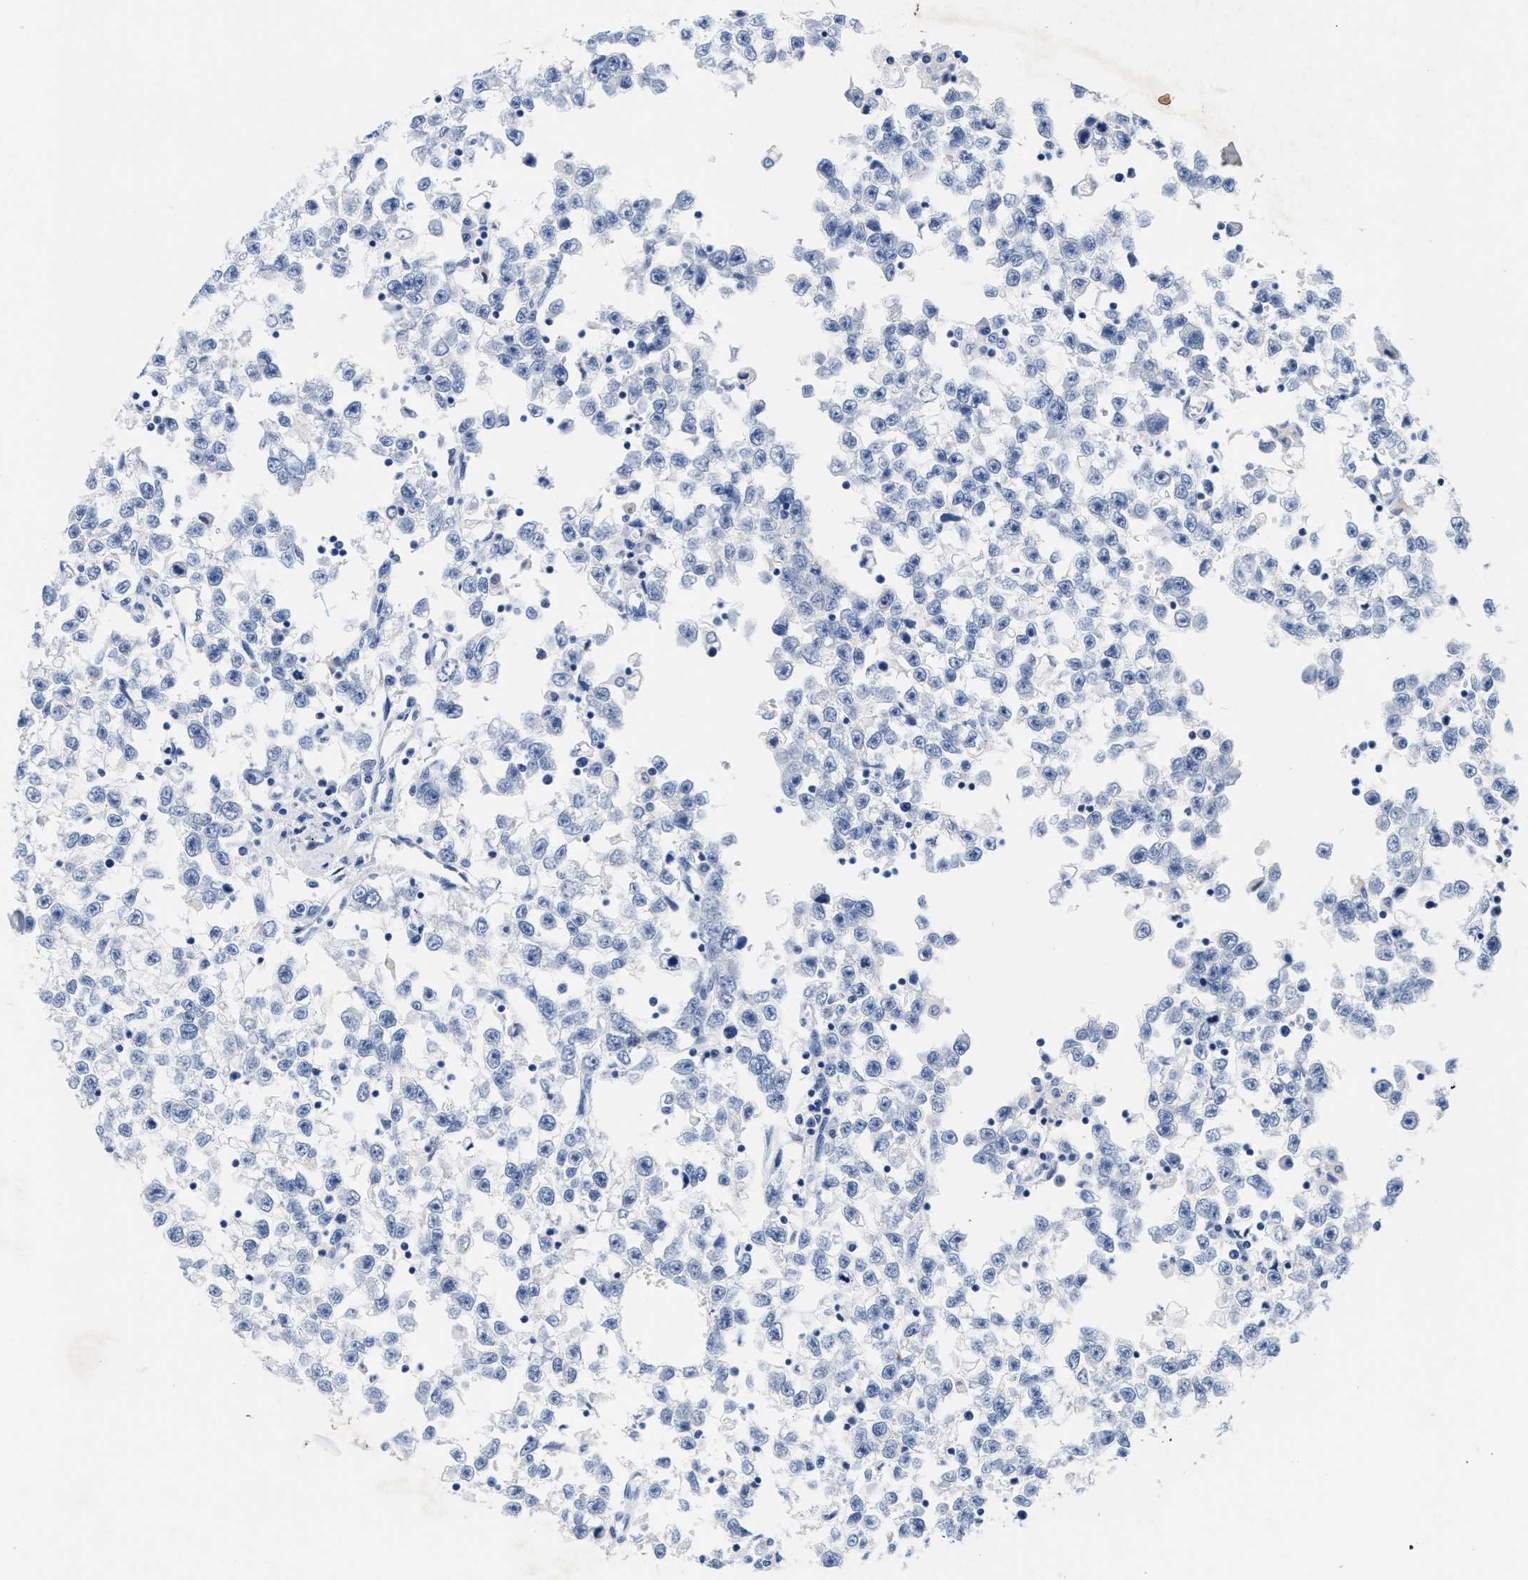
{"staining": {"intensity": "negative", "quantity": "none", "location": "none"}, "tissue": "testis cancer", "cell_type": "Tumor cells", "image_type": "cancer", "snomed": [{"axis": "morphology", "description": "Seminoma, NOS"}, {"axis": "morphology", "description": "Carcinoma, Embryonal, NOS"}, {"axis": "topography", "description": "Testis"}], "caption": "Tumor cells show no significant positivity in testis cancer (embryonal carcinoma).", "gene": "TTC3", "patient": {"sex": "male", "age": 51}}